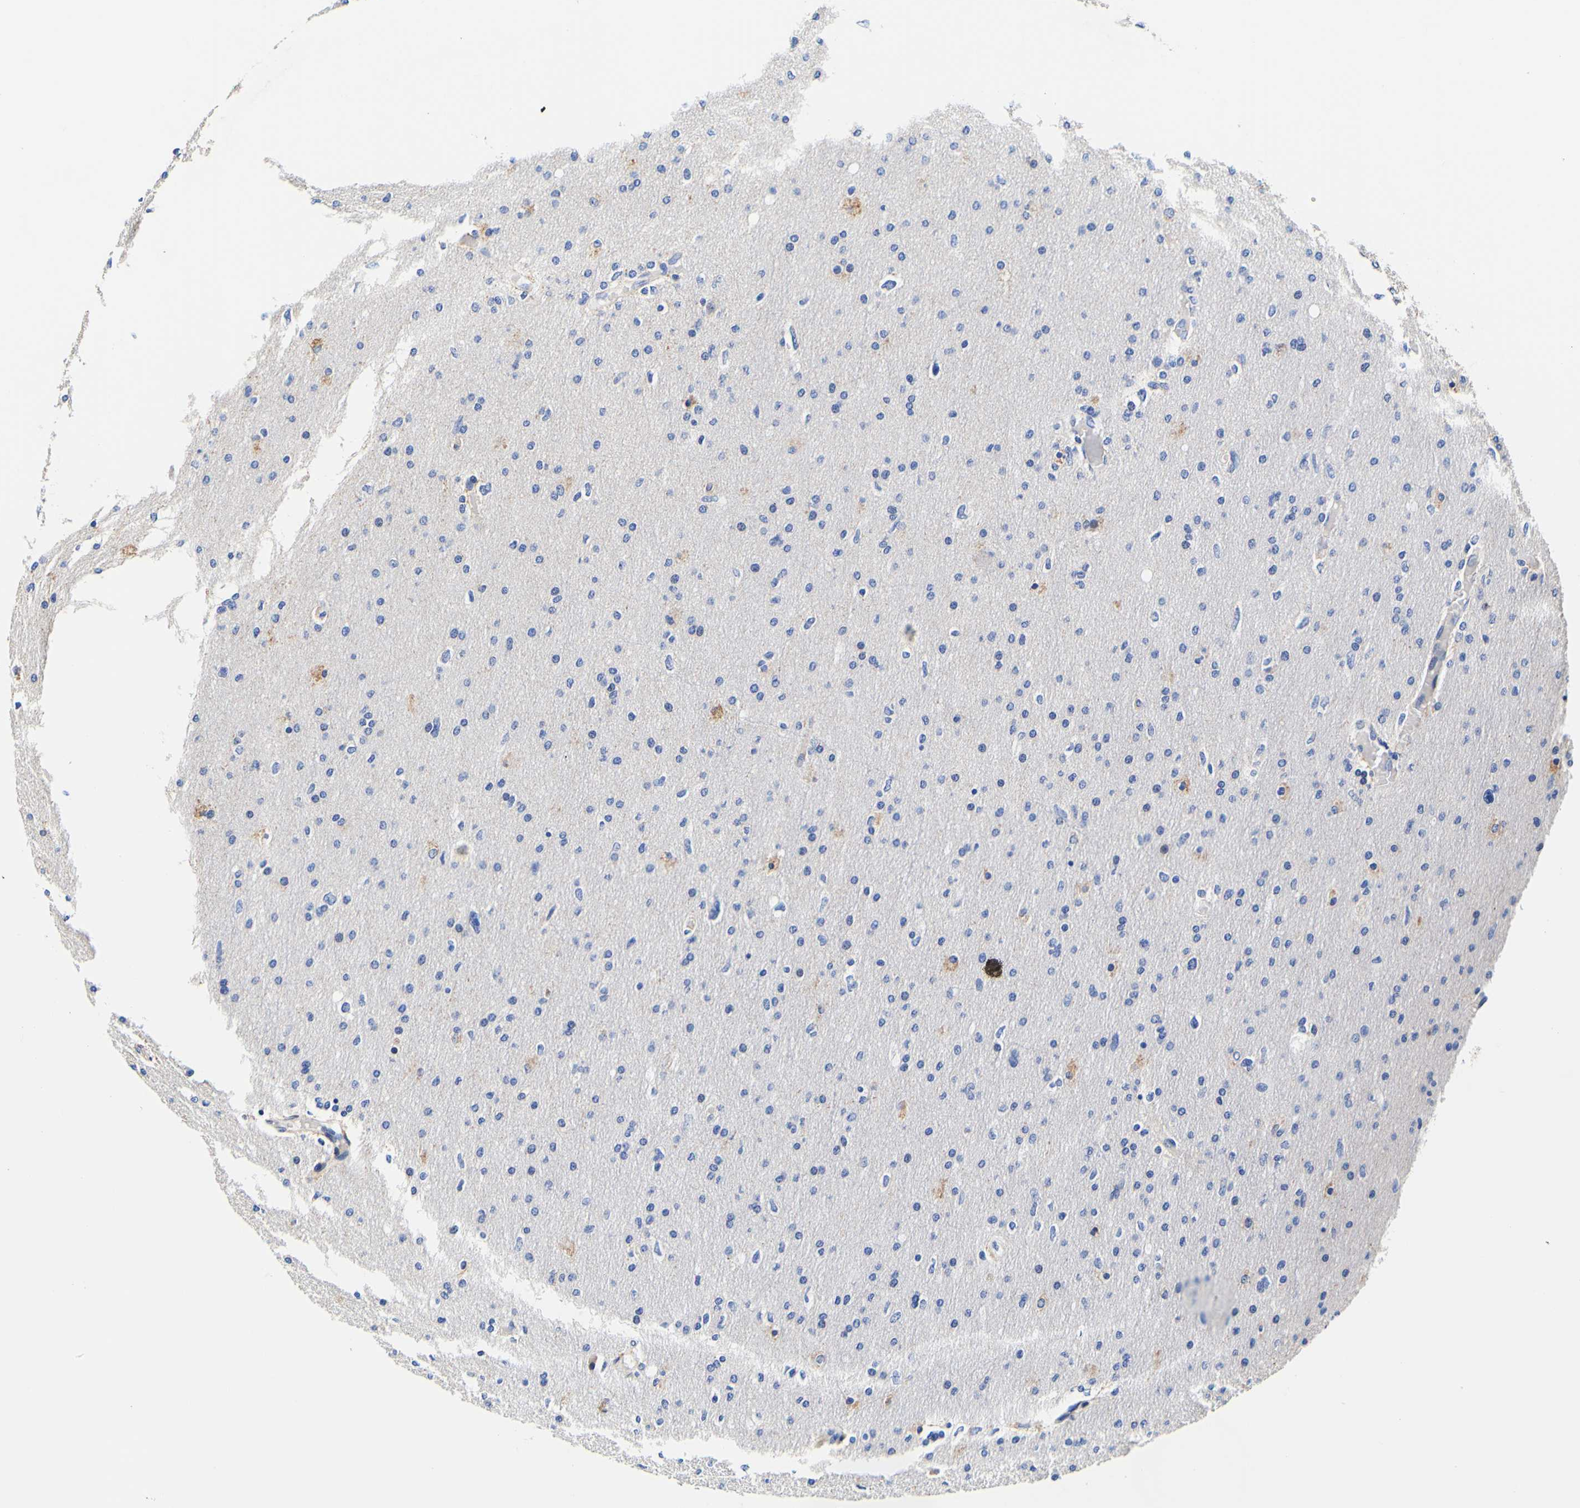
{"staining": {"intensity": "weak", "quantity": "<25%", "location": "cytoplasmic/membranous"}, "tissue": "glioma", "cell_type": "Tumor cells", "image_type": "cancer", "snomed": [{"axis": "morphology", "description": "Glioma, malignant, High grade"}, {"axis": "topography", "description": "Cerebral cortex"}], "caption": "The photomicrograph reveals no staining of tumor cells in high-grade glioma (malignant).", "gene": "CAMK4", "patient": {"sex": "female", "age": 36}}